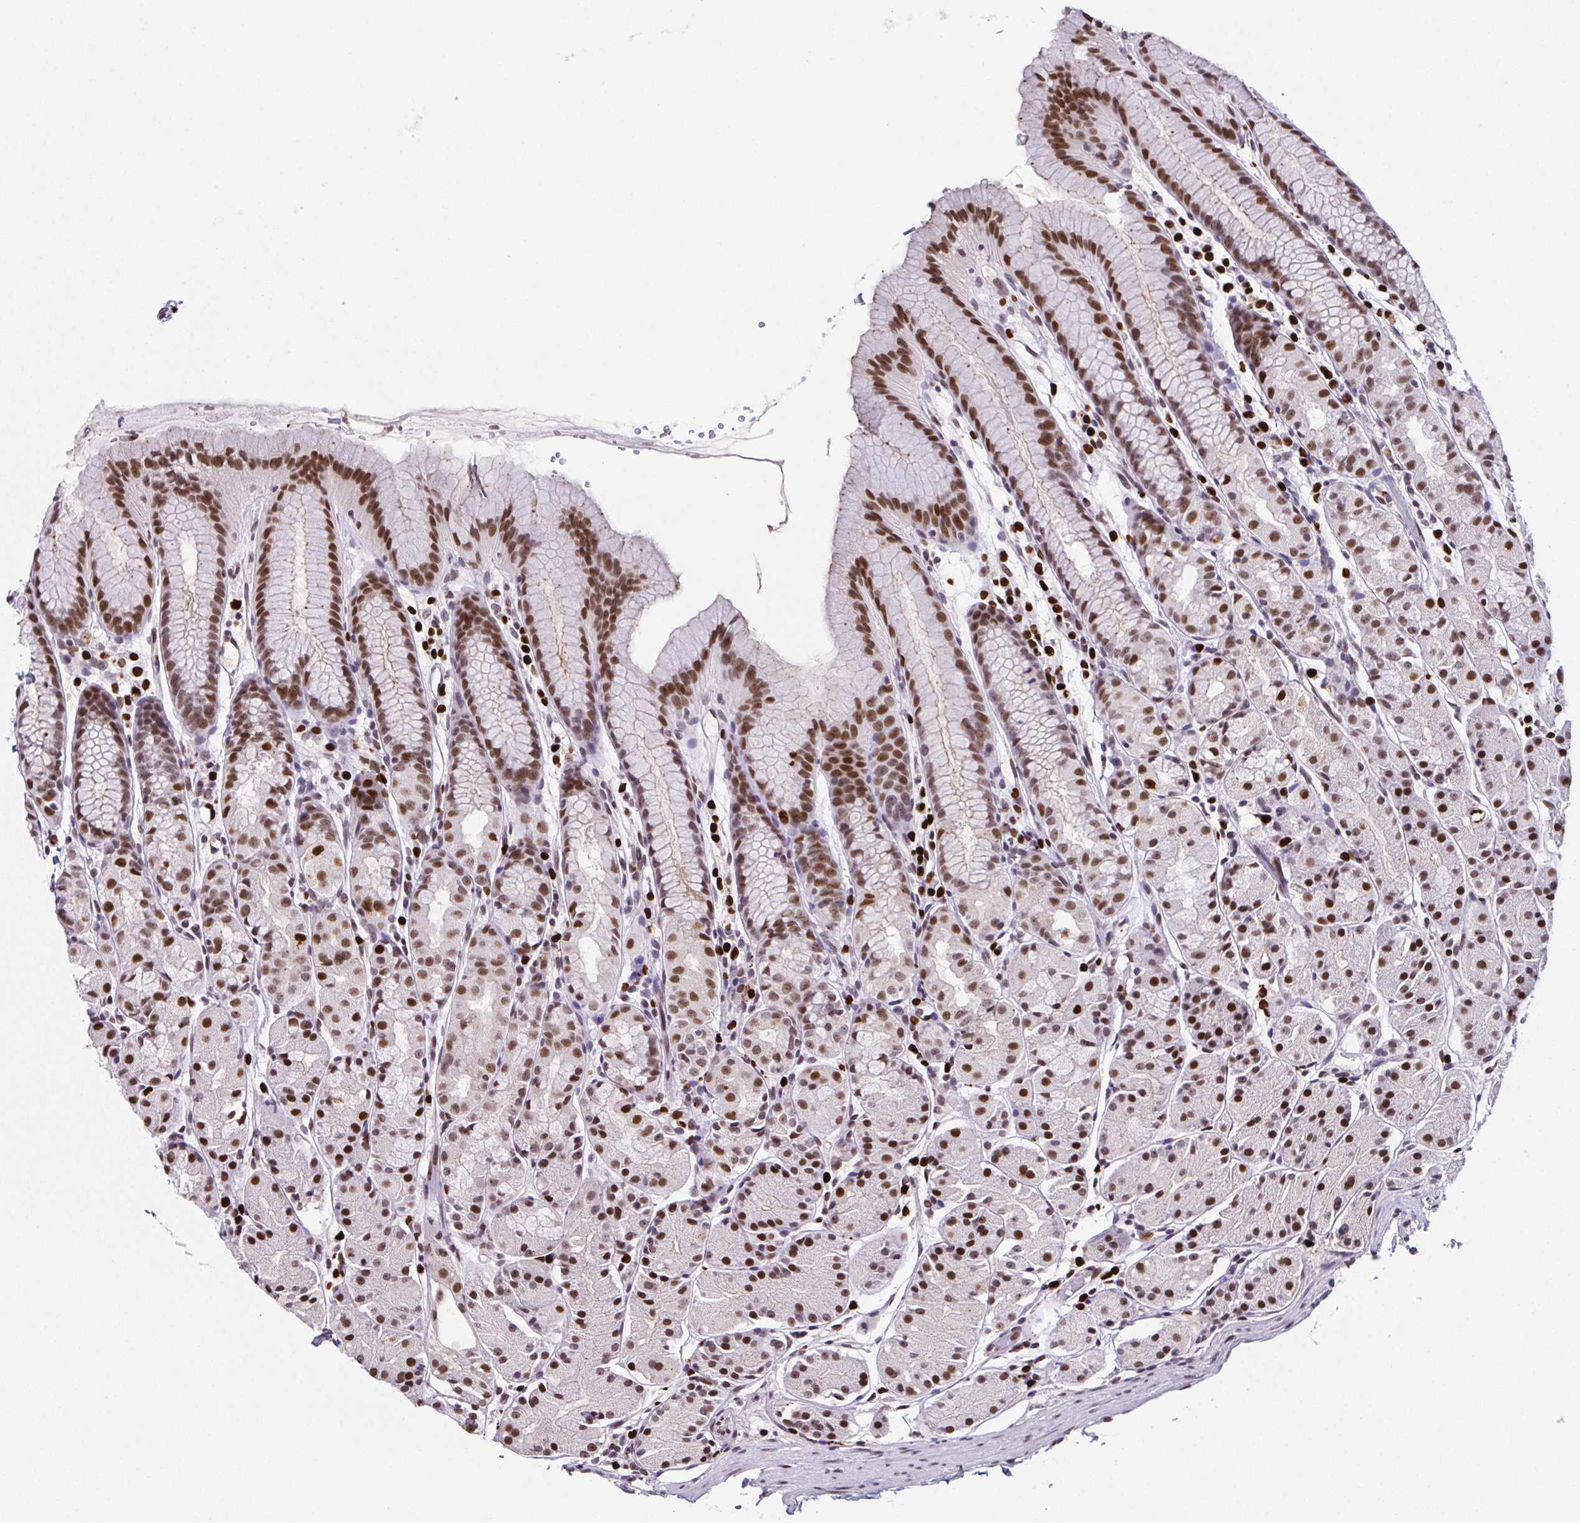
{"staining": {"intensity": "moderate", "quantity": ">75%", "location": "nuclear"}, "tissue": "stomach", "cell_type": "Glandular cells", "image_type": "normal", "snomed": [{"axis": "morphology", "description": "Normal tissue, NOS"}, {"axis": "topography", "description": "Stomach, upper"}], "caption": "Moderate nuclear protein staining is identified in about >75% of glandular cells in stomach.", "gene": "RB1", "patient": {"sex": "male", "age": 47}}